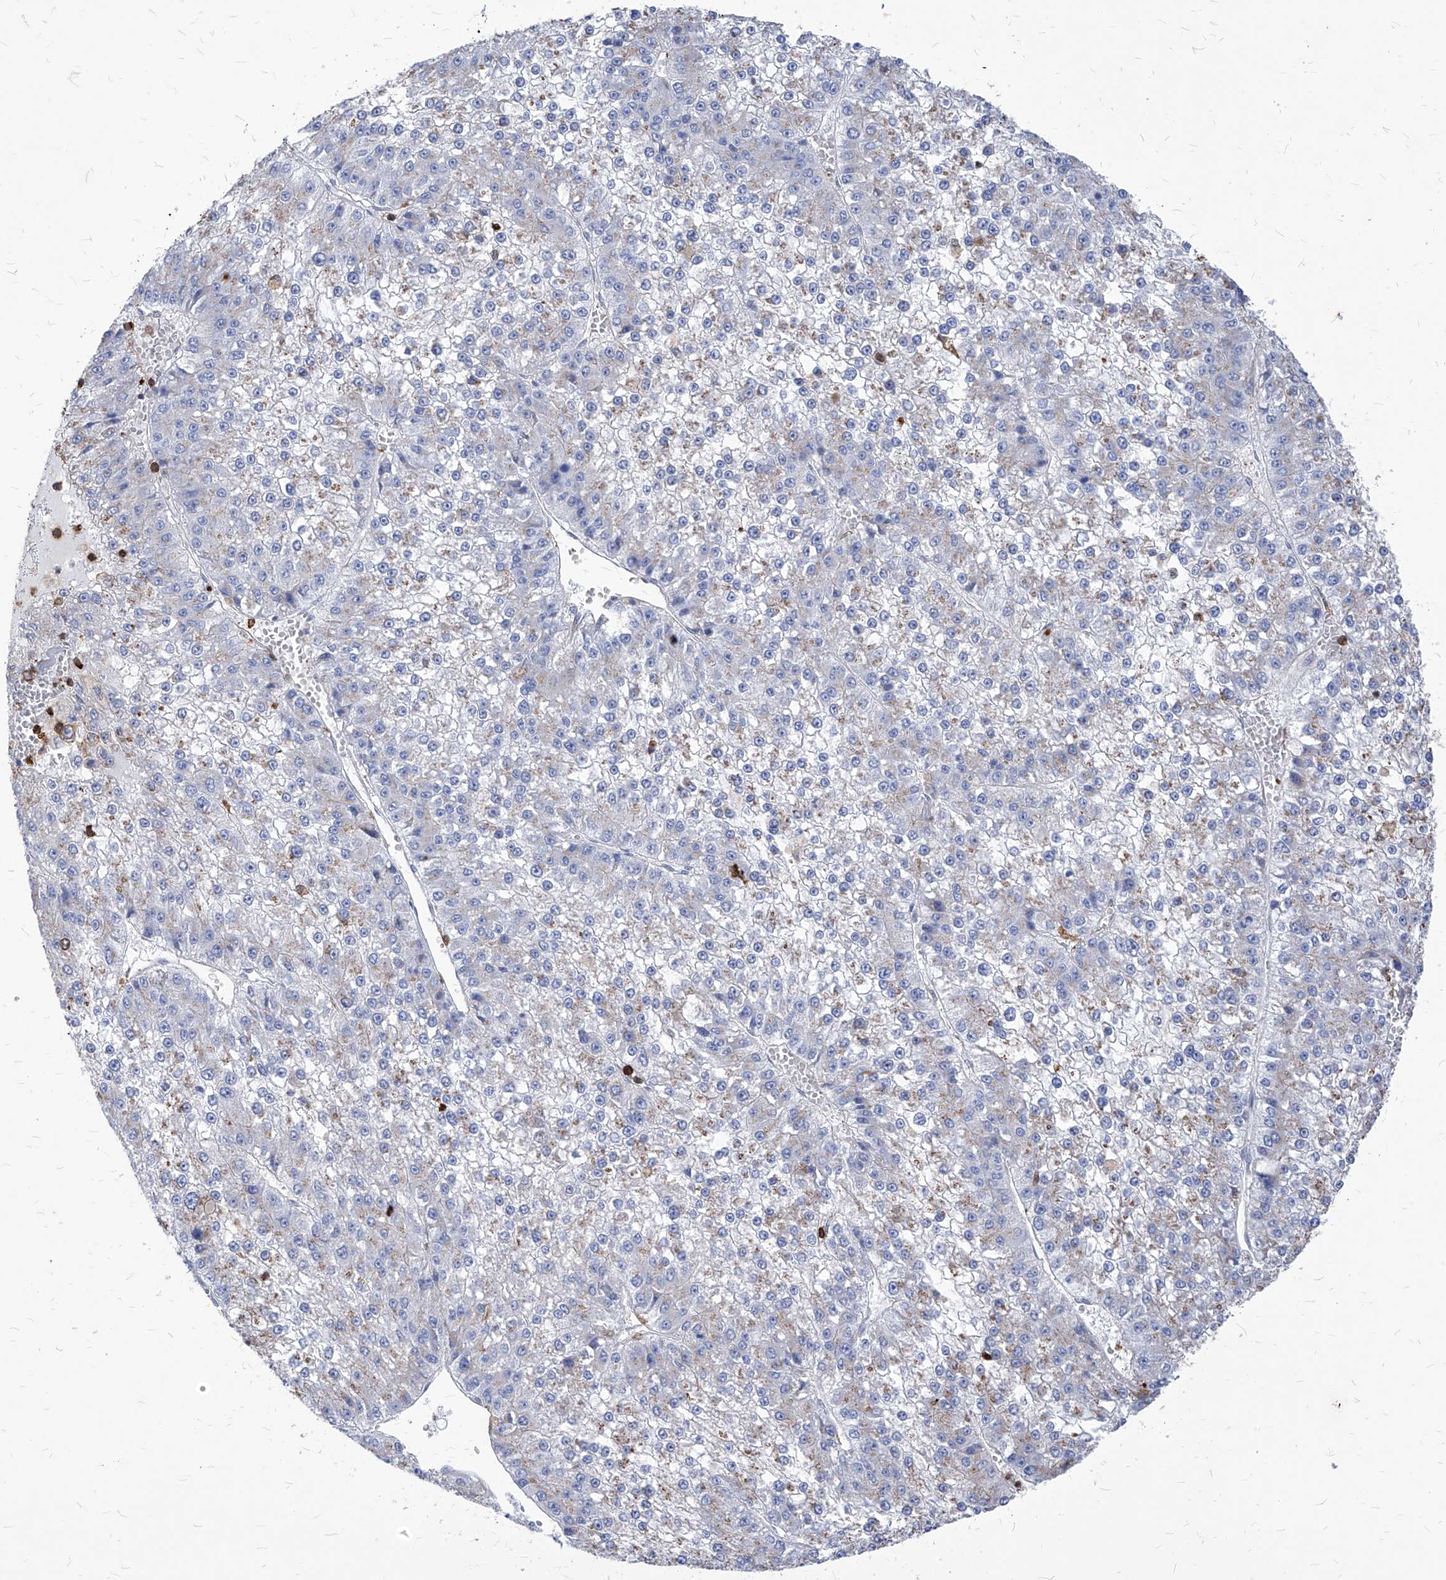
{"staining": {"intensity": "negative", "quantity": "none", "location": "none"}, "tissue": "liver cancer", "cell_type": "Tumor cells", "image_type": "cancer", "snomed": [{"axis": "morphology", "description": "Carcinoma, Hepatocellular, NOS"}, {"axis": "topography", "description": "Liver"}], "caption": "Immunohistochemistry of liver cancer (hepatocellular carcinoma) exhibits no positivity in tumor cells. (Brightfield microscopy of DAB immunohistochemistry at high magnification).", "gene": "ABRACL", "patient": {"sex": "female", "age": 73}}